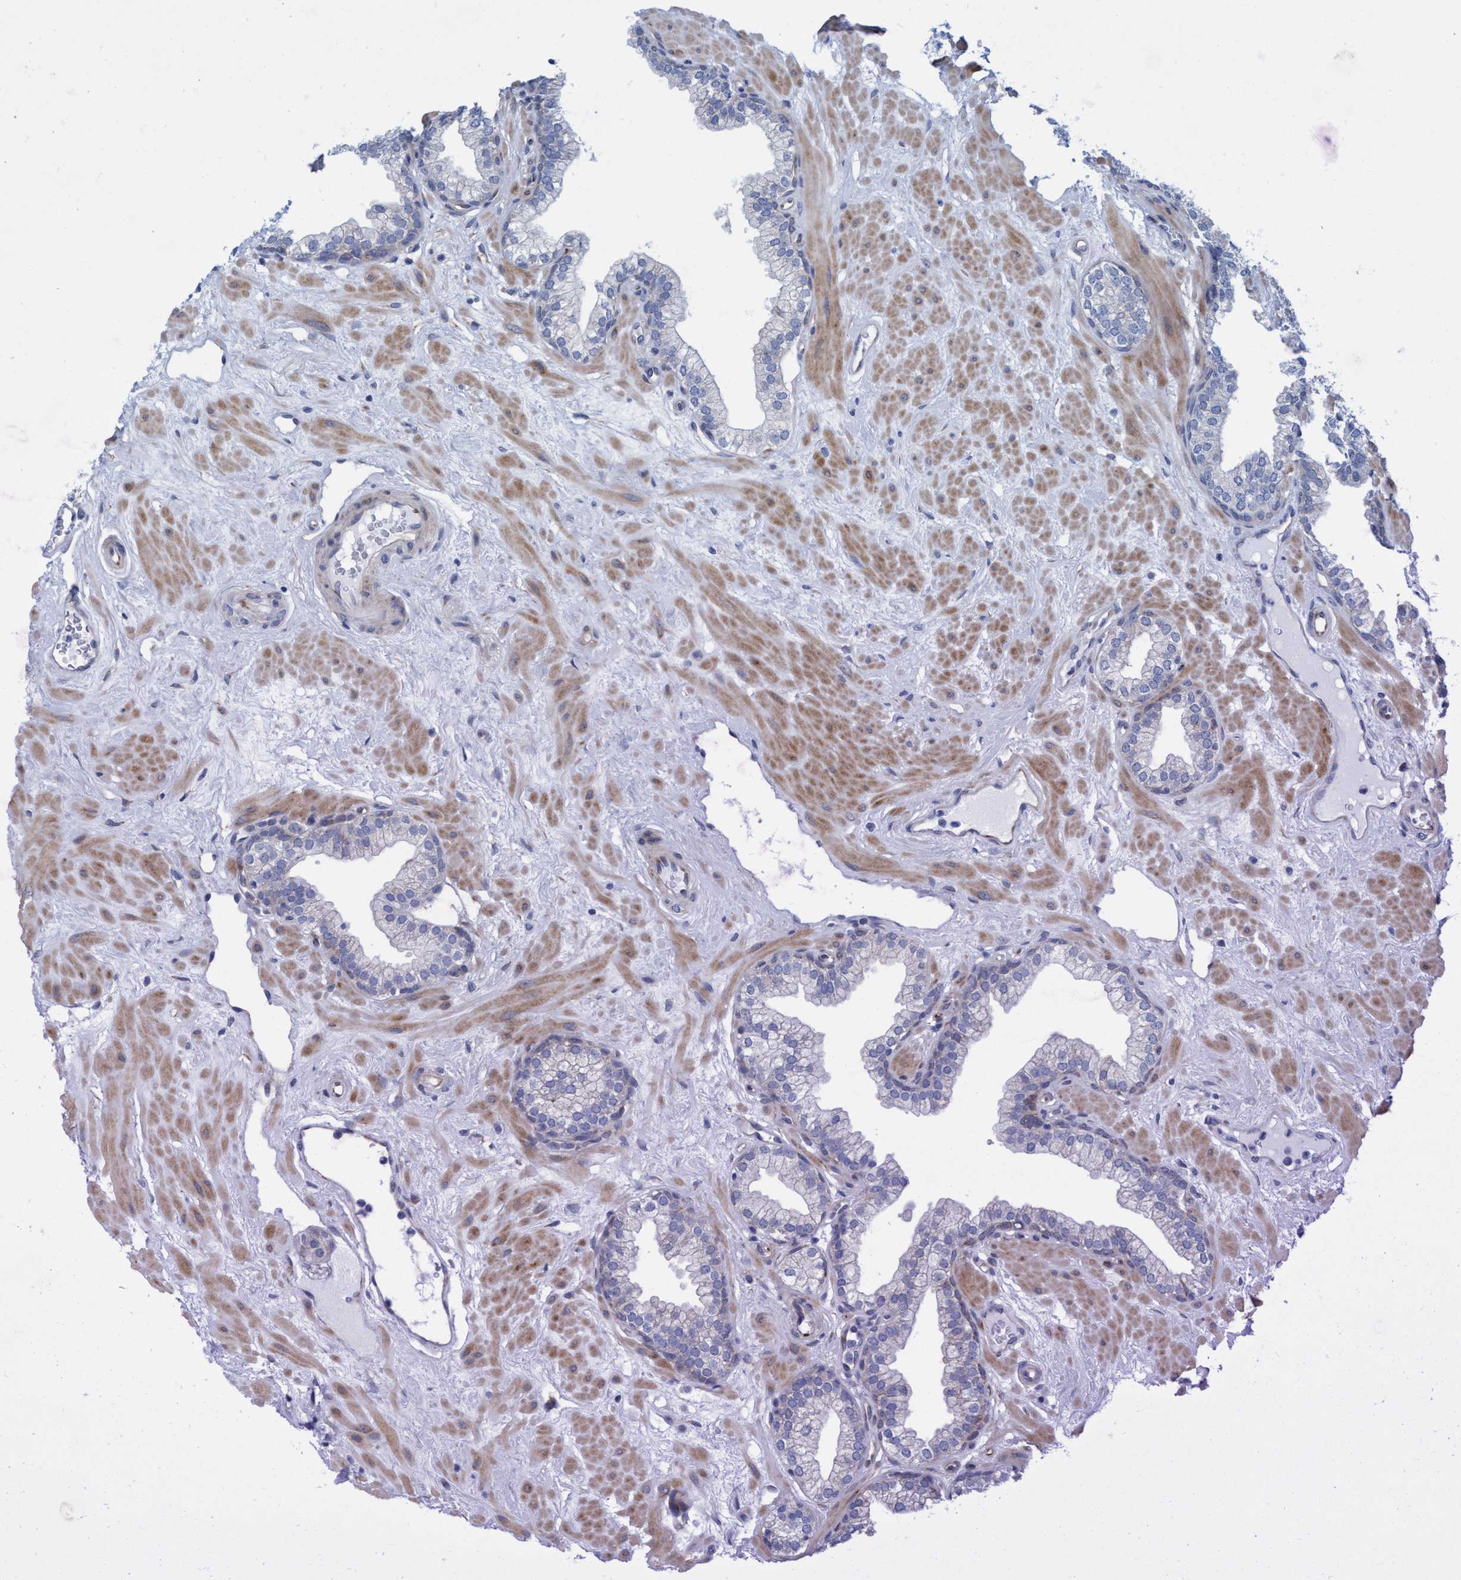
{"staining": {"intensity": "weak", "quantity": "<25%", "location": "cytoplasmic/membranous"}, "tissue": "prostate", "cell_type": "Glandular cells", "image_type": "normal", "snomed": [{"axis": "morphology", "description": "Normal tissue, NOS"}, {"axis": "morphology", "description": "Urothelial carcinoma, Low grade"}, {"axis": "topography", "description": "Urinary bladder"}, {"axis": "topography", "description": "Prostate"}], "caption": "Unremarkable prostate was stained to show a protein in brown. There is no significant positivity in glandular cells. (DAB immunohistochemistry with hematoxylin counter stain).", "gene": "R3HCC1", "patient": {"sex": "male", "age": 60}}